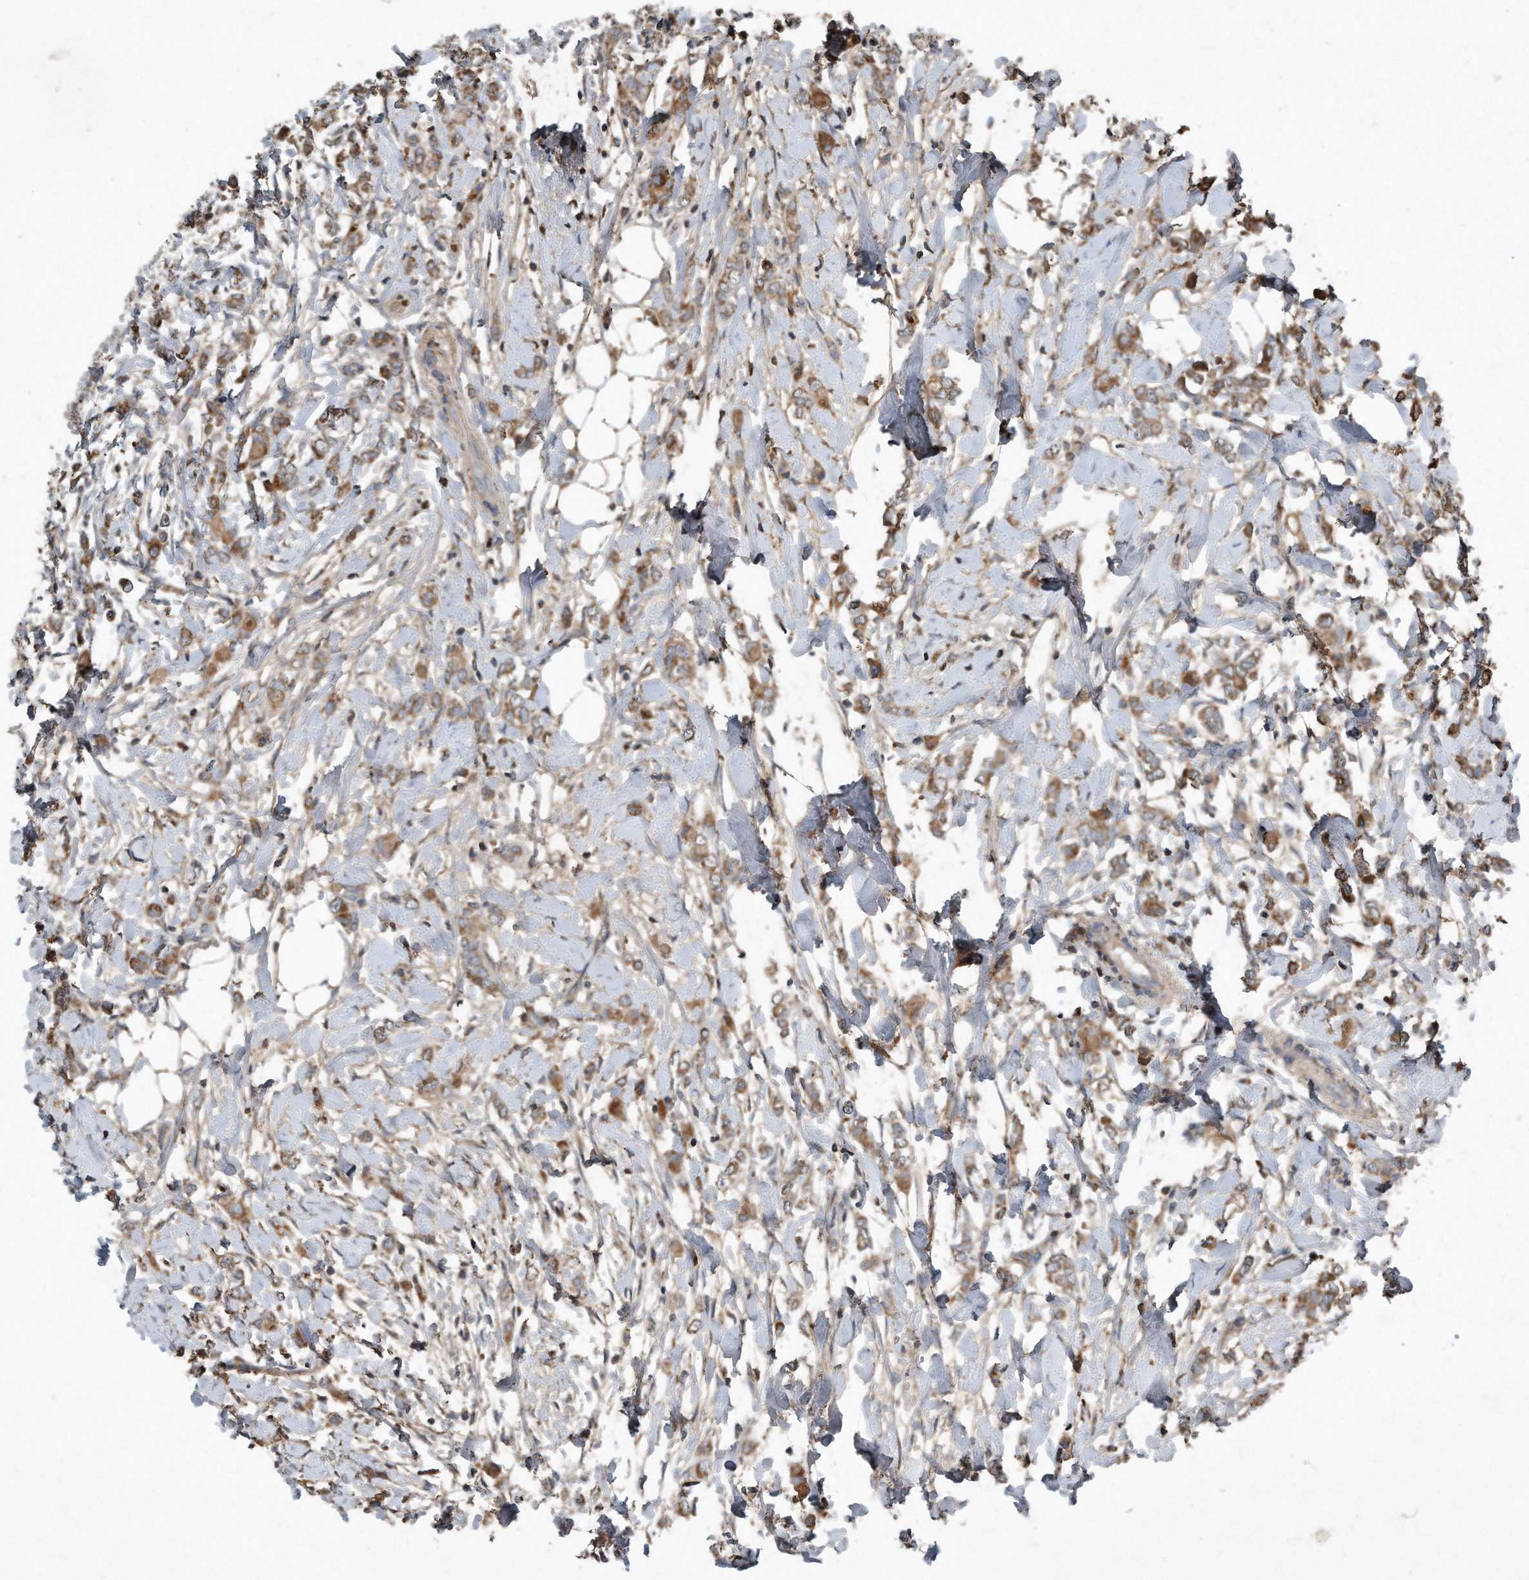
{"staining": {"intensity": "moderate", "quantity": ">75%", "location": "cytoplasmic/membranous"}, "tissue": "breast cancer", "cell_type": "Tumor cells", "image_type": "cancer", "snomed": [{"axis": "morphology", "description": "Normal tissue, NOS"}, {"axis": "morphology", "description": "Lobular carcinoma"}, {"axis": "topography", "description": "Breast"}], "caption": "DAB (3,3'-diaminobenzidine) immunohistochemical staining of human breast cancer (lobular carcinoma) displays moderate cytoplasmic/membranous protein positivity in about >75% of tumor cells.", "gene": "SDHA", "patient": {"sex": "female", "age": 47}}